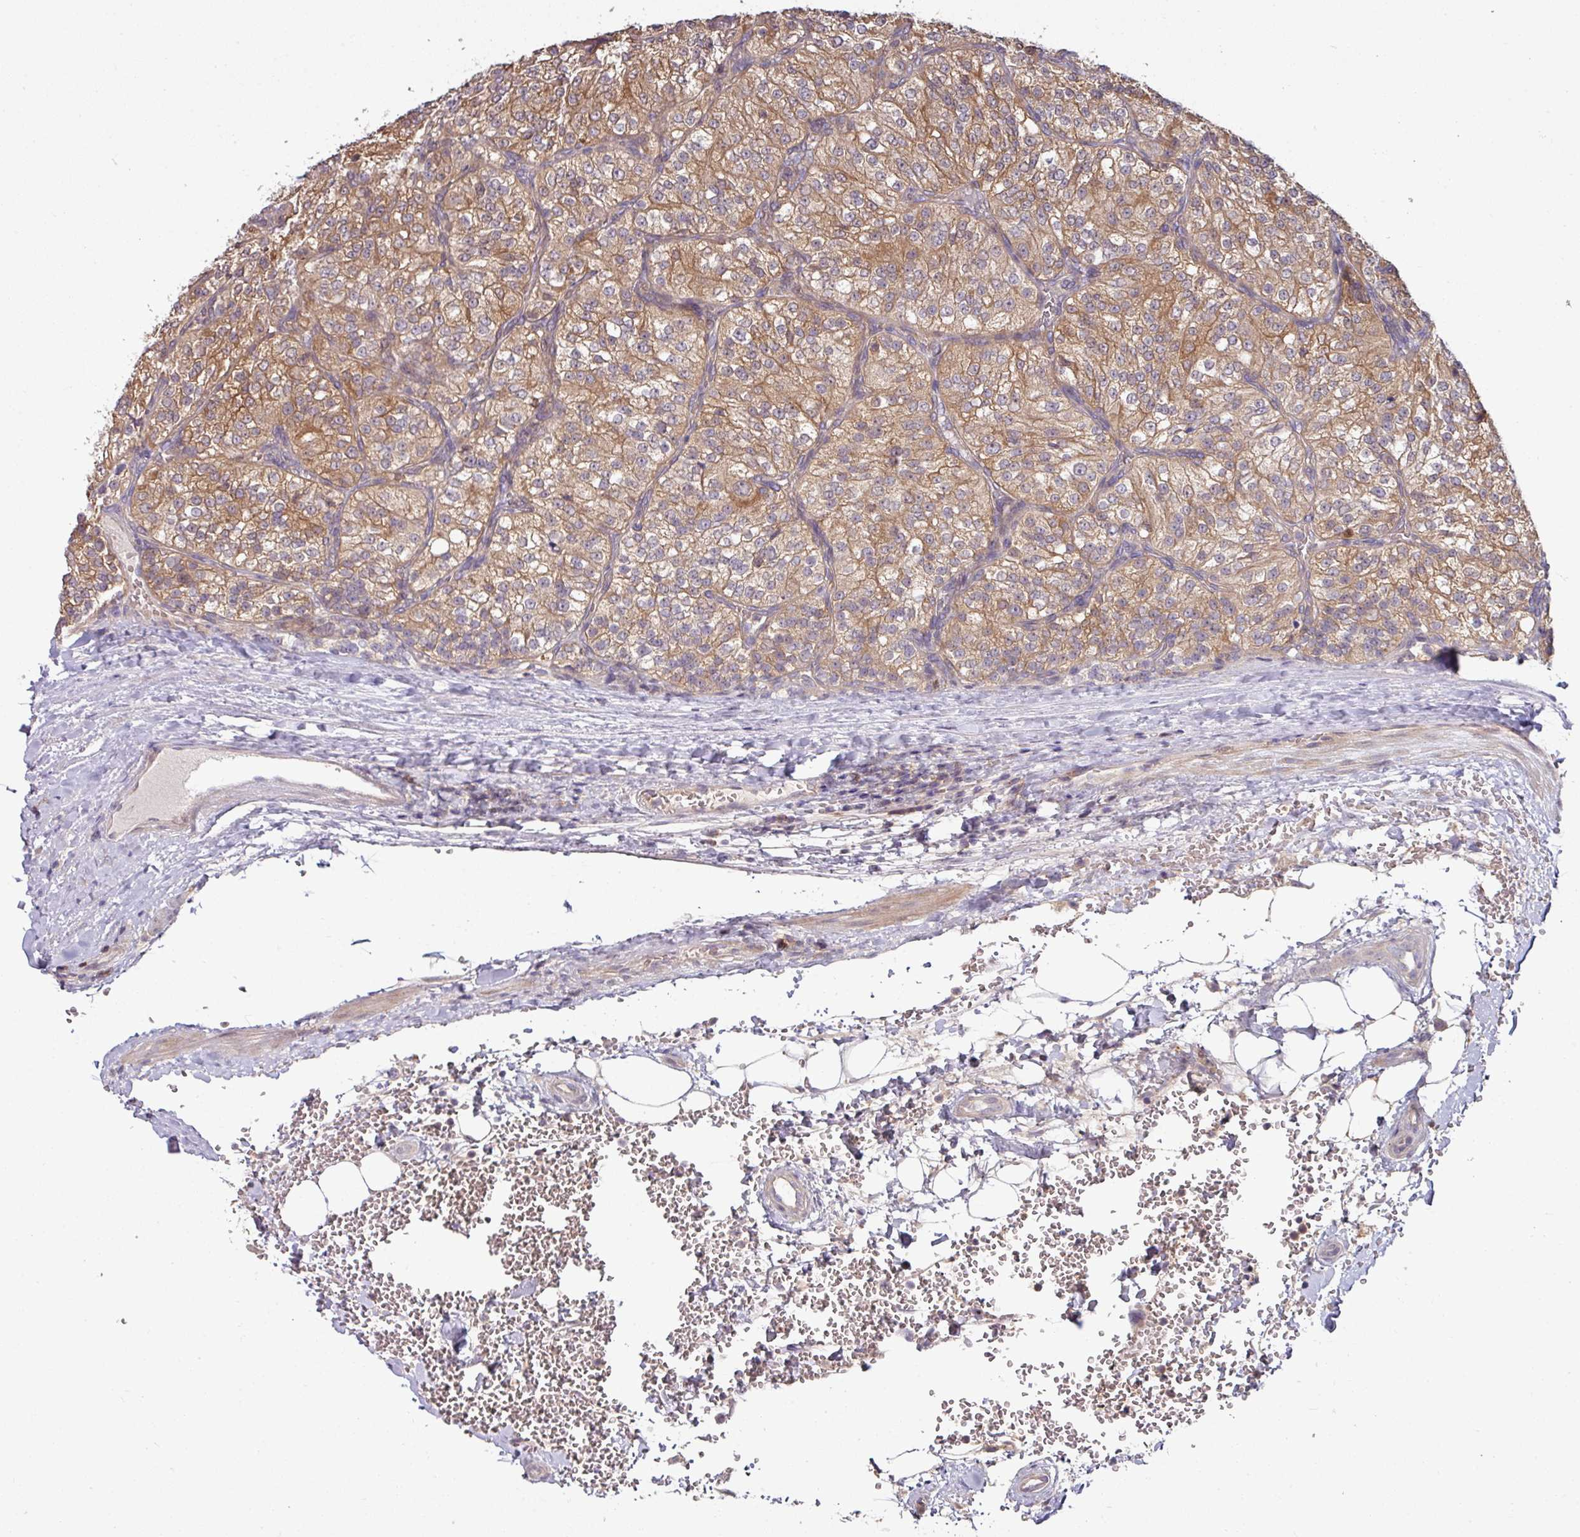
{"staining": {"intensity": "moderate", "quantity": ">75%", "location": "cytoplasmic/membranous"}, "tissue": "renal cancer", "cell_type": "Tumor cells", "image_type": "cancer", "snomed": [{"axis": "morphology", "description": "Adenocarcinoma, NOS"}, {"axis": "topography", "description": "Kidney"}], "caption": "Adenocarcinoma (renal) stained for a protein (brown) displays moderate cytoplasmic/membranous positive expression in approximately >75% of tumor cells.", "gene": "SLAMF6", "patient": {"sex": "female", "age": 63}}